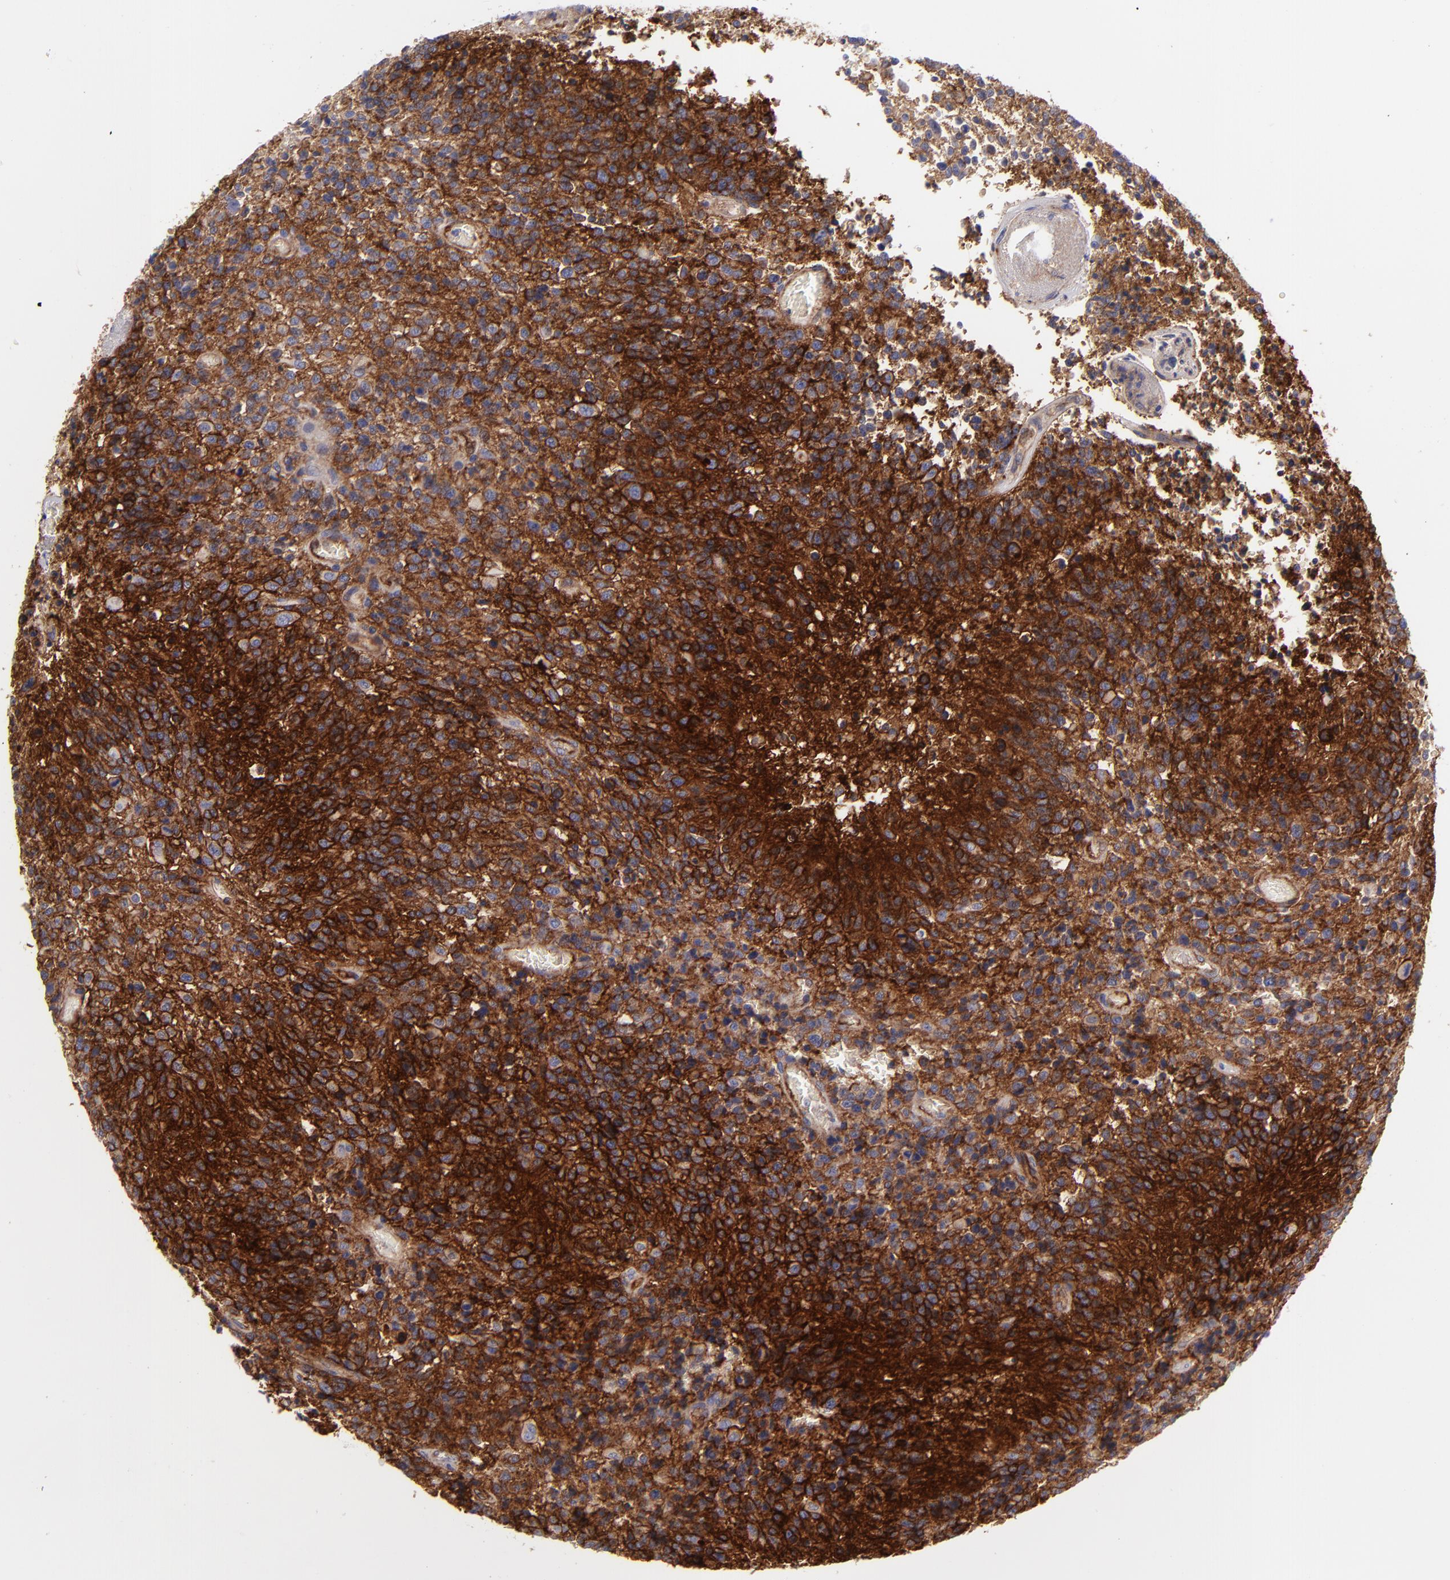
{"staining": {"intensity": "strong", "quantity": ">75%", "location": "cytoplasmic/membranous"}, "tissue": "glioma", "cell_type": "Tumor cells", "image_type": "cancer", "snomed": [{"axis": "morphology", "description": "Glioma, malignant, High grade"}, {"axis": "topography", "description": "Brain"}], "caption": "A histopathology image of human malignant glioma (high-grade) stained for a protein reveals strong cytoplasmic/membranous brown staining in tumor cells.", "gene": "BSG", "patient": {"sex": "male", "age": 36}}